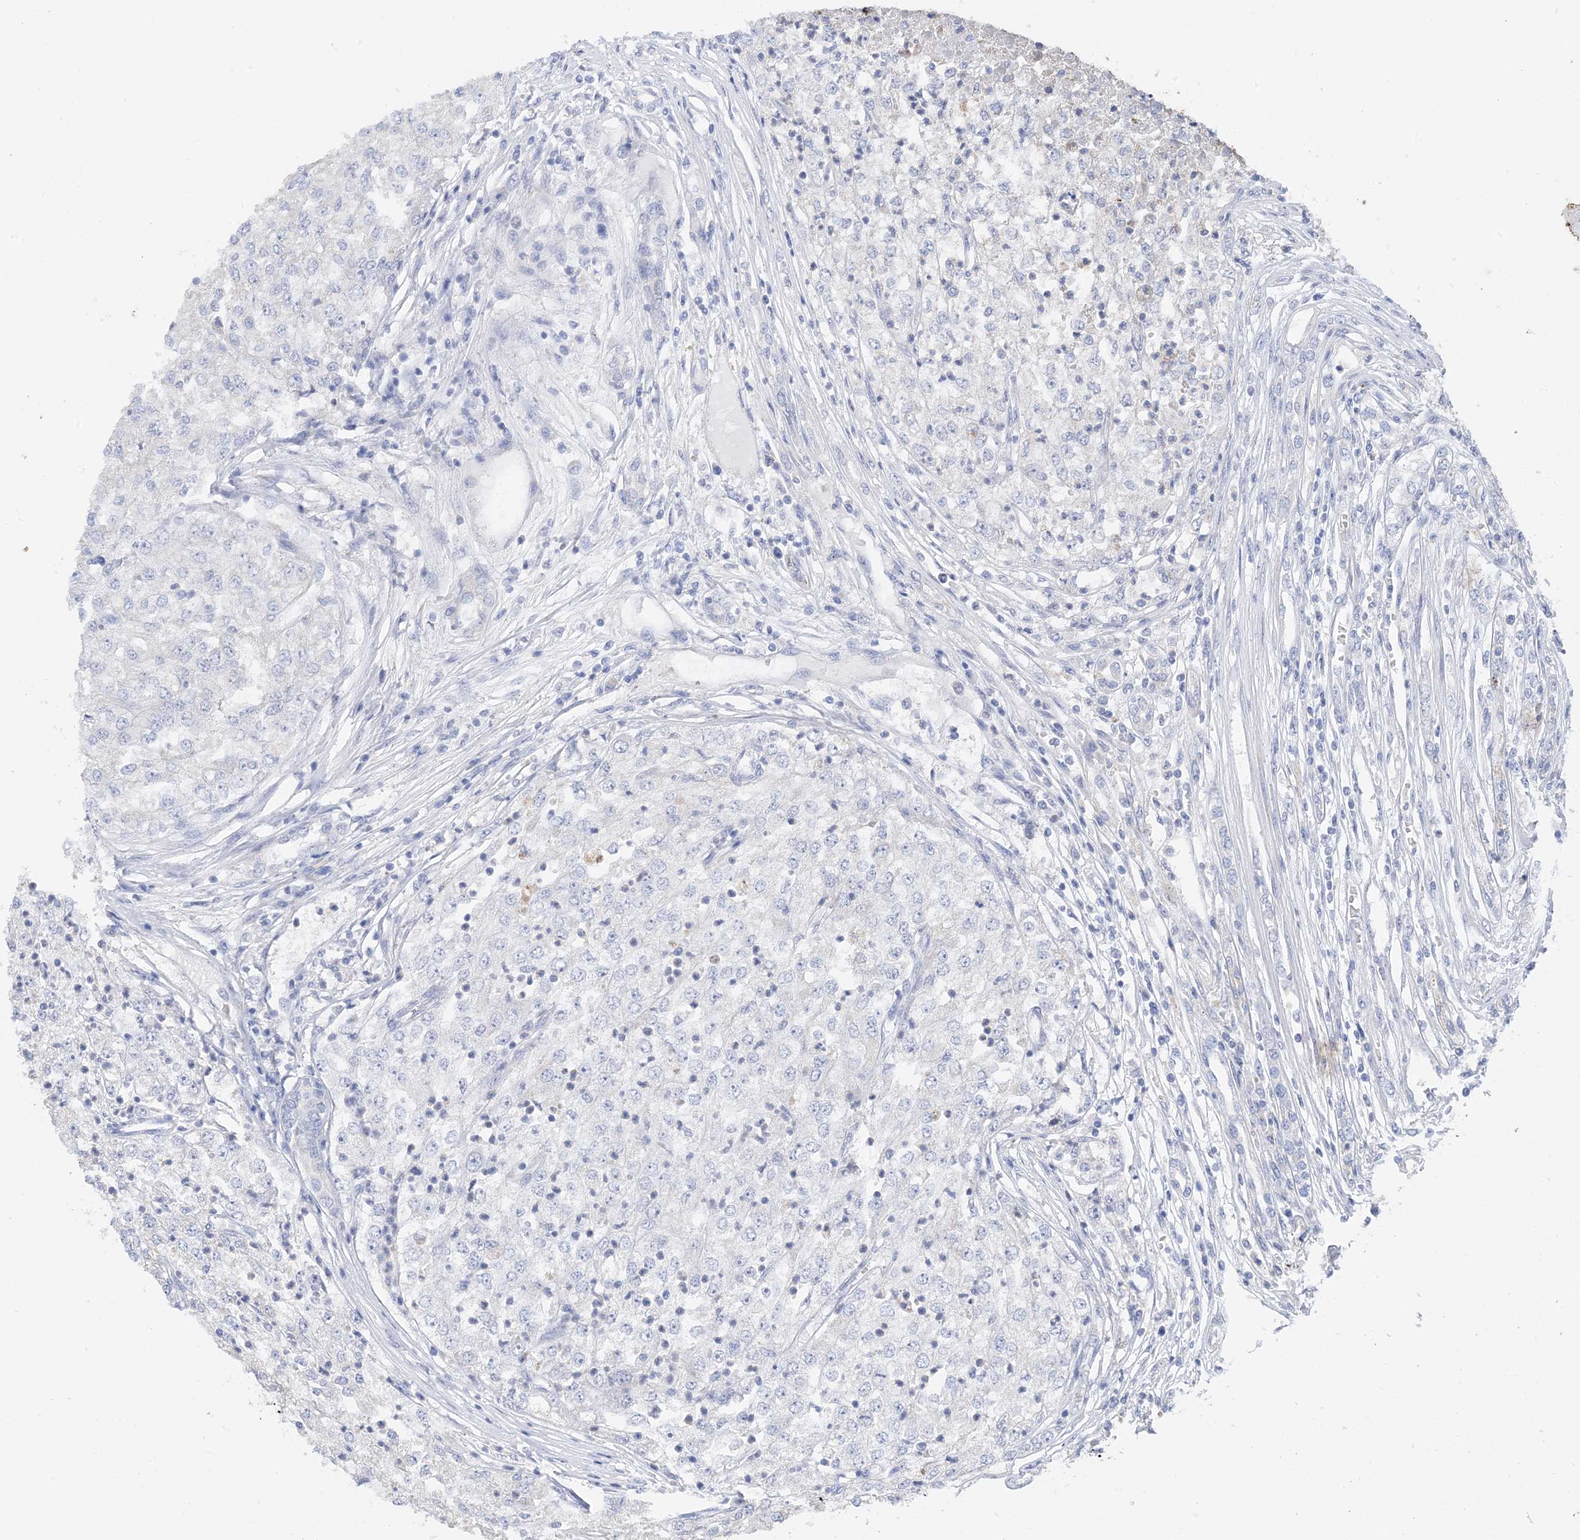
{"staining": {"intensity": "negative", "quantity": "none", "location": "none"}, "tissue": "renal cancer", "cell_type": "Tumor cells", "image_type": "cancer", "snomed": [{"axis": "morphology", "description": "Adenocarcinoma, NOS"}, {"axis": "topography", "description": "Kidney"}], "caption": "A high-resolution photomicrograph shows IHC staining of renal adenocarcinoma, which displays no significant positivity in tumor cells.", "gene": "PLK4", "patient": {"sex": "female", "age": 54}}